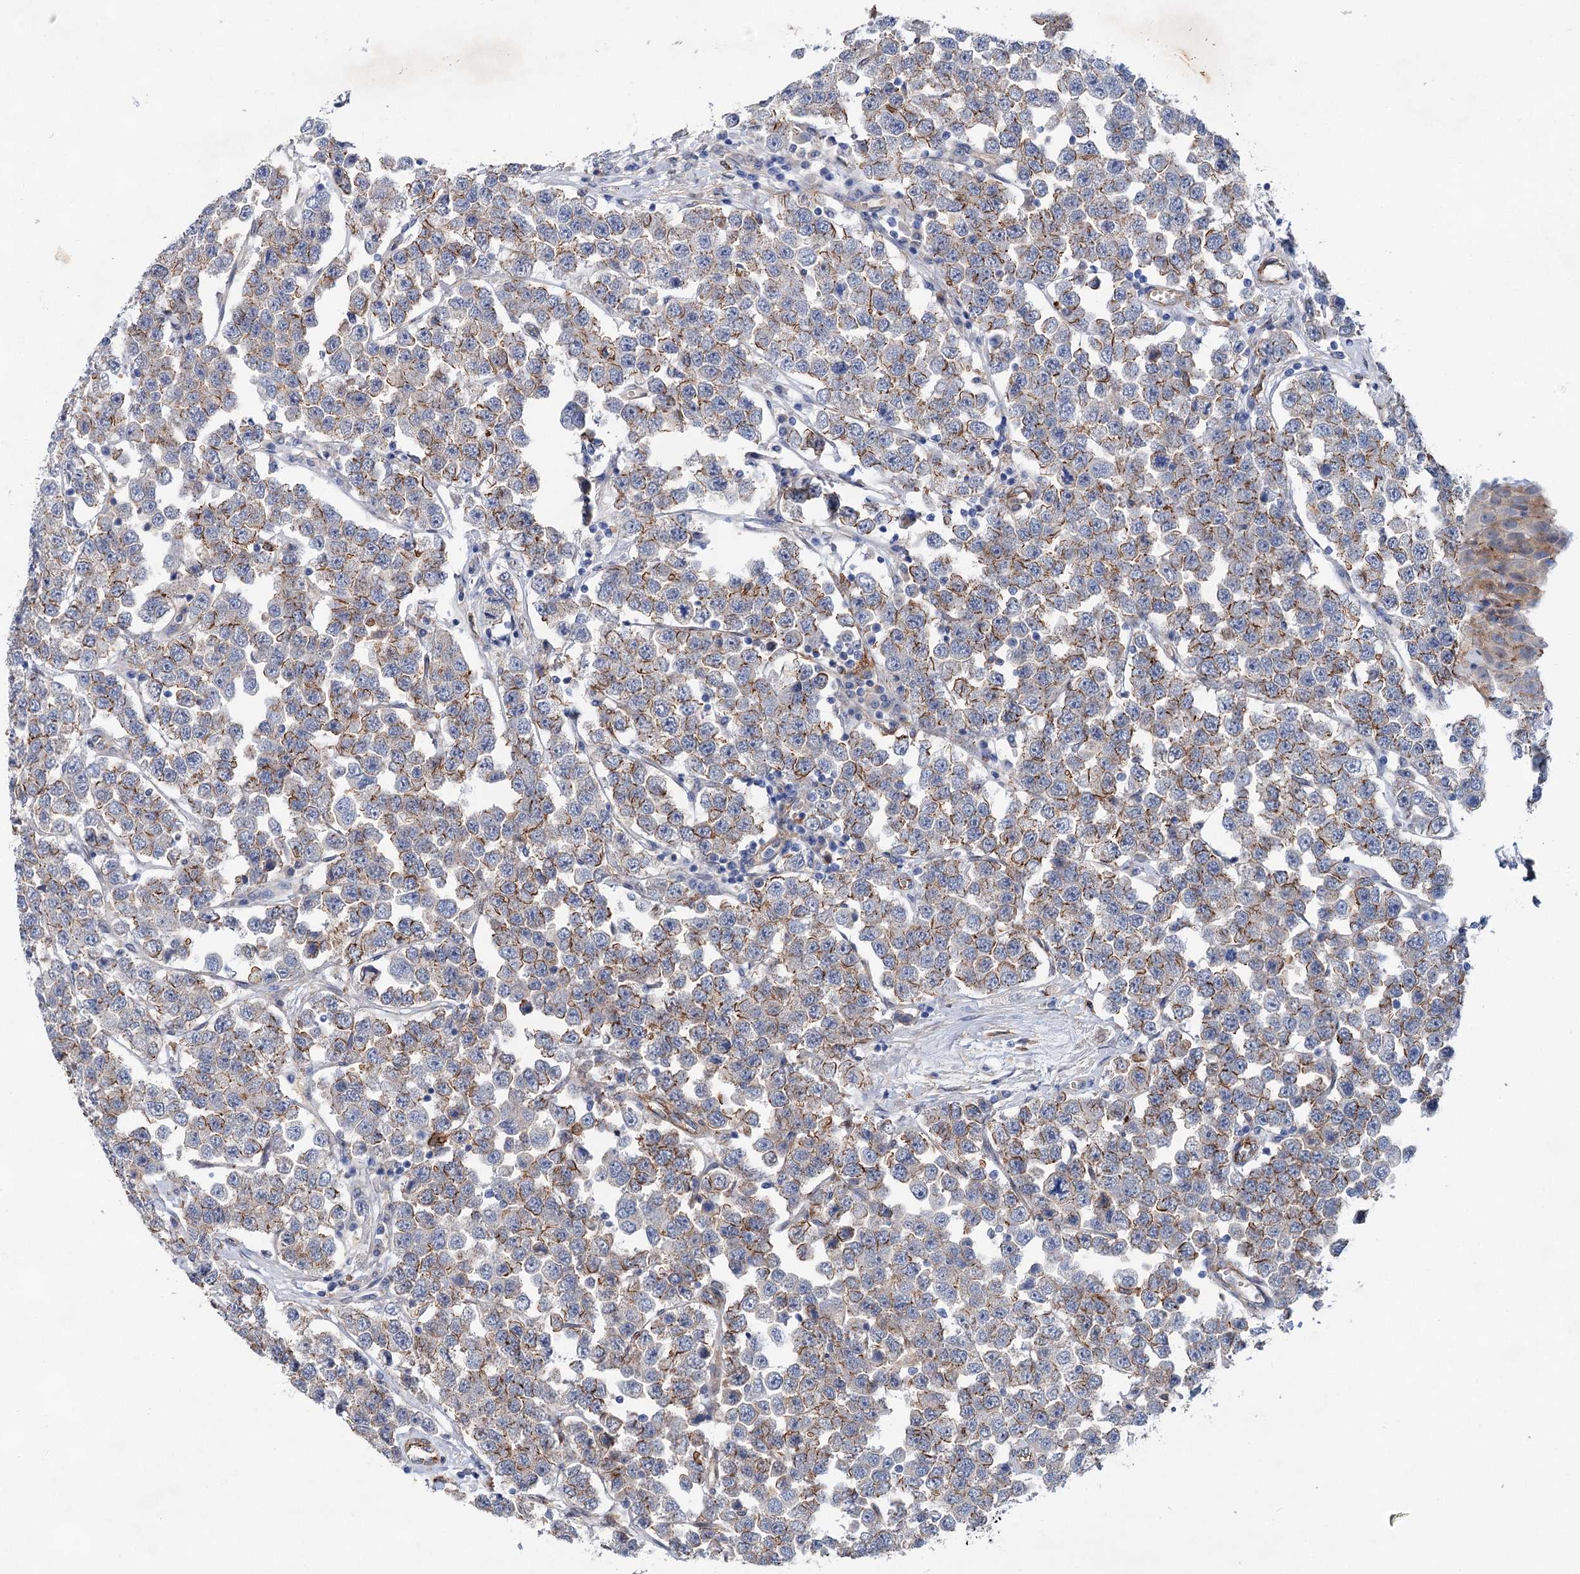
{"staining": {"intensity": "moderate", "quantity": "25%-75%", "location": "cytoplasmic/membranous"}, "tissue": "testis cancer", "cell_type": "Tumor cells", "image_type": "cancer", "snomed": [{"axis": "morphology", "description": "Seminoma, NOS"}, {"axis": "topography", "description": "Testis"}], "caption": "A brown stain shows moderate cytoplasmic/membranous expression of a protein in human seminoma (testis) tumor cells.", "gene": "TMTC3", "patient": {"sex": "male", "age": 28}}